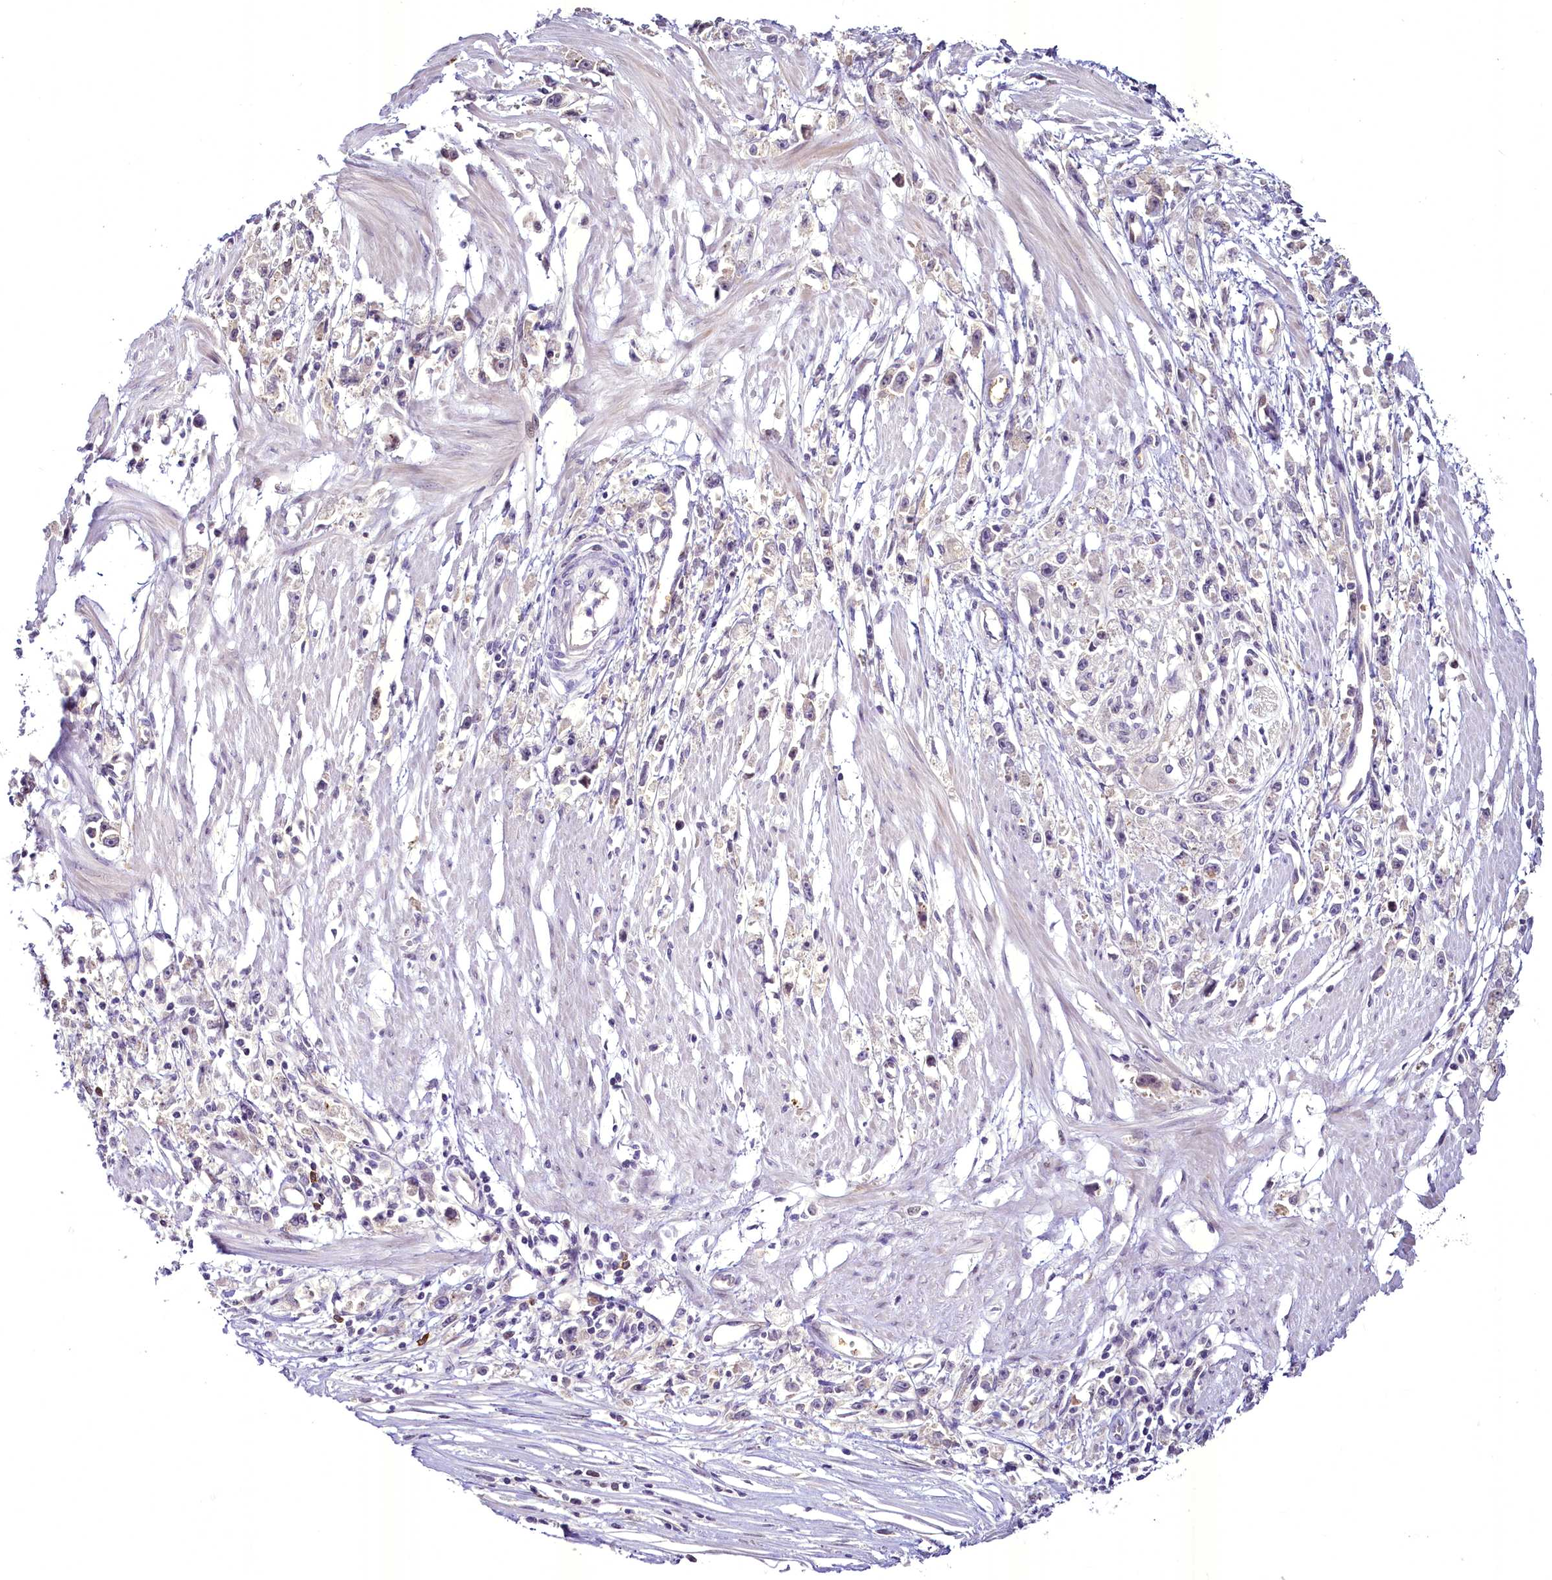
{"staining": {"intensity": "negative", "quantity": "none", "location": "none"}, "tissue": "stomach cancer", "cell_type": "Tumor cells", "image_type": "cancer", "snomed": [{"axis": "morphology", "description": "Adenocarcinoma, NOS"}, {"axis": "topography", "description": "Stomach"}], "caption": "Immunohistochemical staining of human stomach cancer (adenocarcinoma) reveals no significant expression in tumor cells.", "gene": "BANK1", "patient": {"sex": "female", "age": 59}}